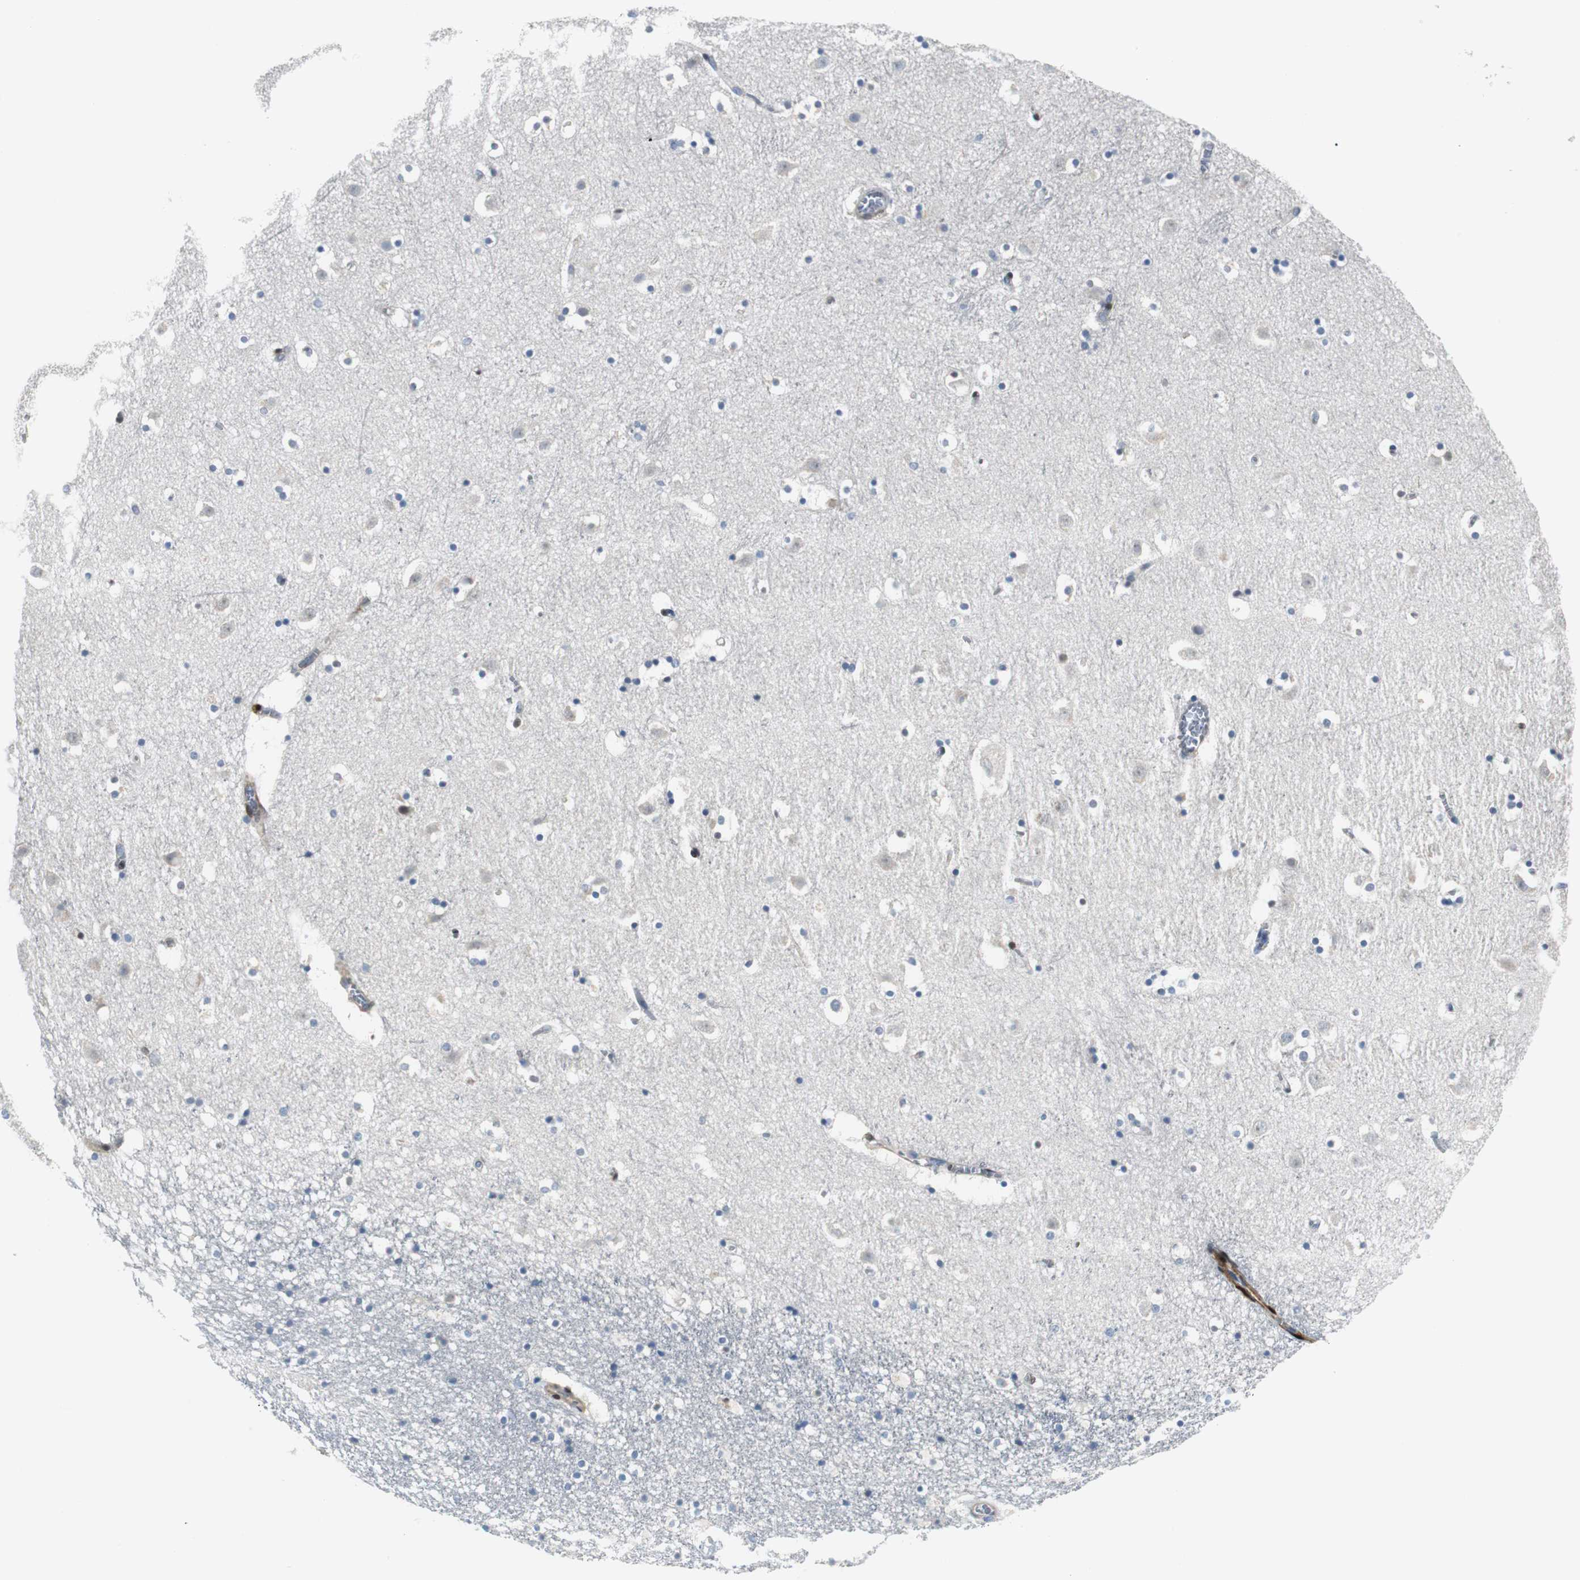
{"staining": {"intensity": "weak", "quantity": "<25%", "location": "cytoplasmic/membranous"}, "tissue": "caudate", "cell_type": "Glial cells", "image_type": "normal", "snomed": [{"axis": "morphology", "description": "Normal tissue, NOS"}, {"axis": "topography", "description": "Lateral ventricle wall"}], "caption": "Photomicrograph shows no protein expression in glial cells of benign caudate.", "gene": "FHL2", "patient": {"sex": "male", "age": 45}}